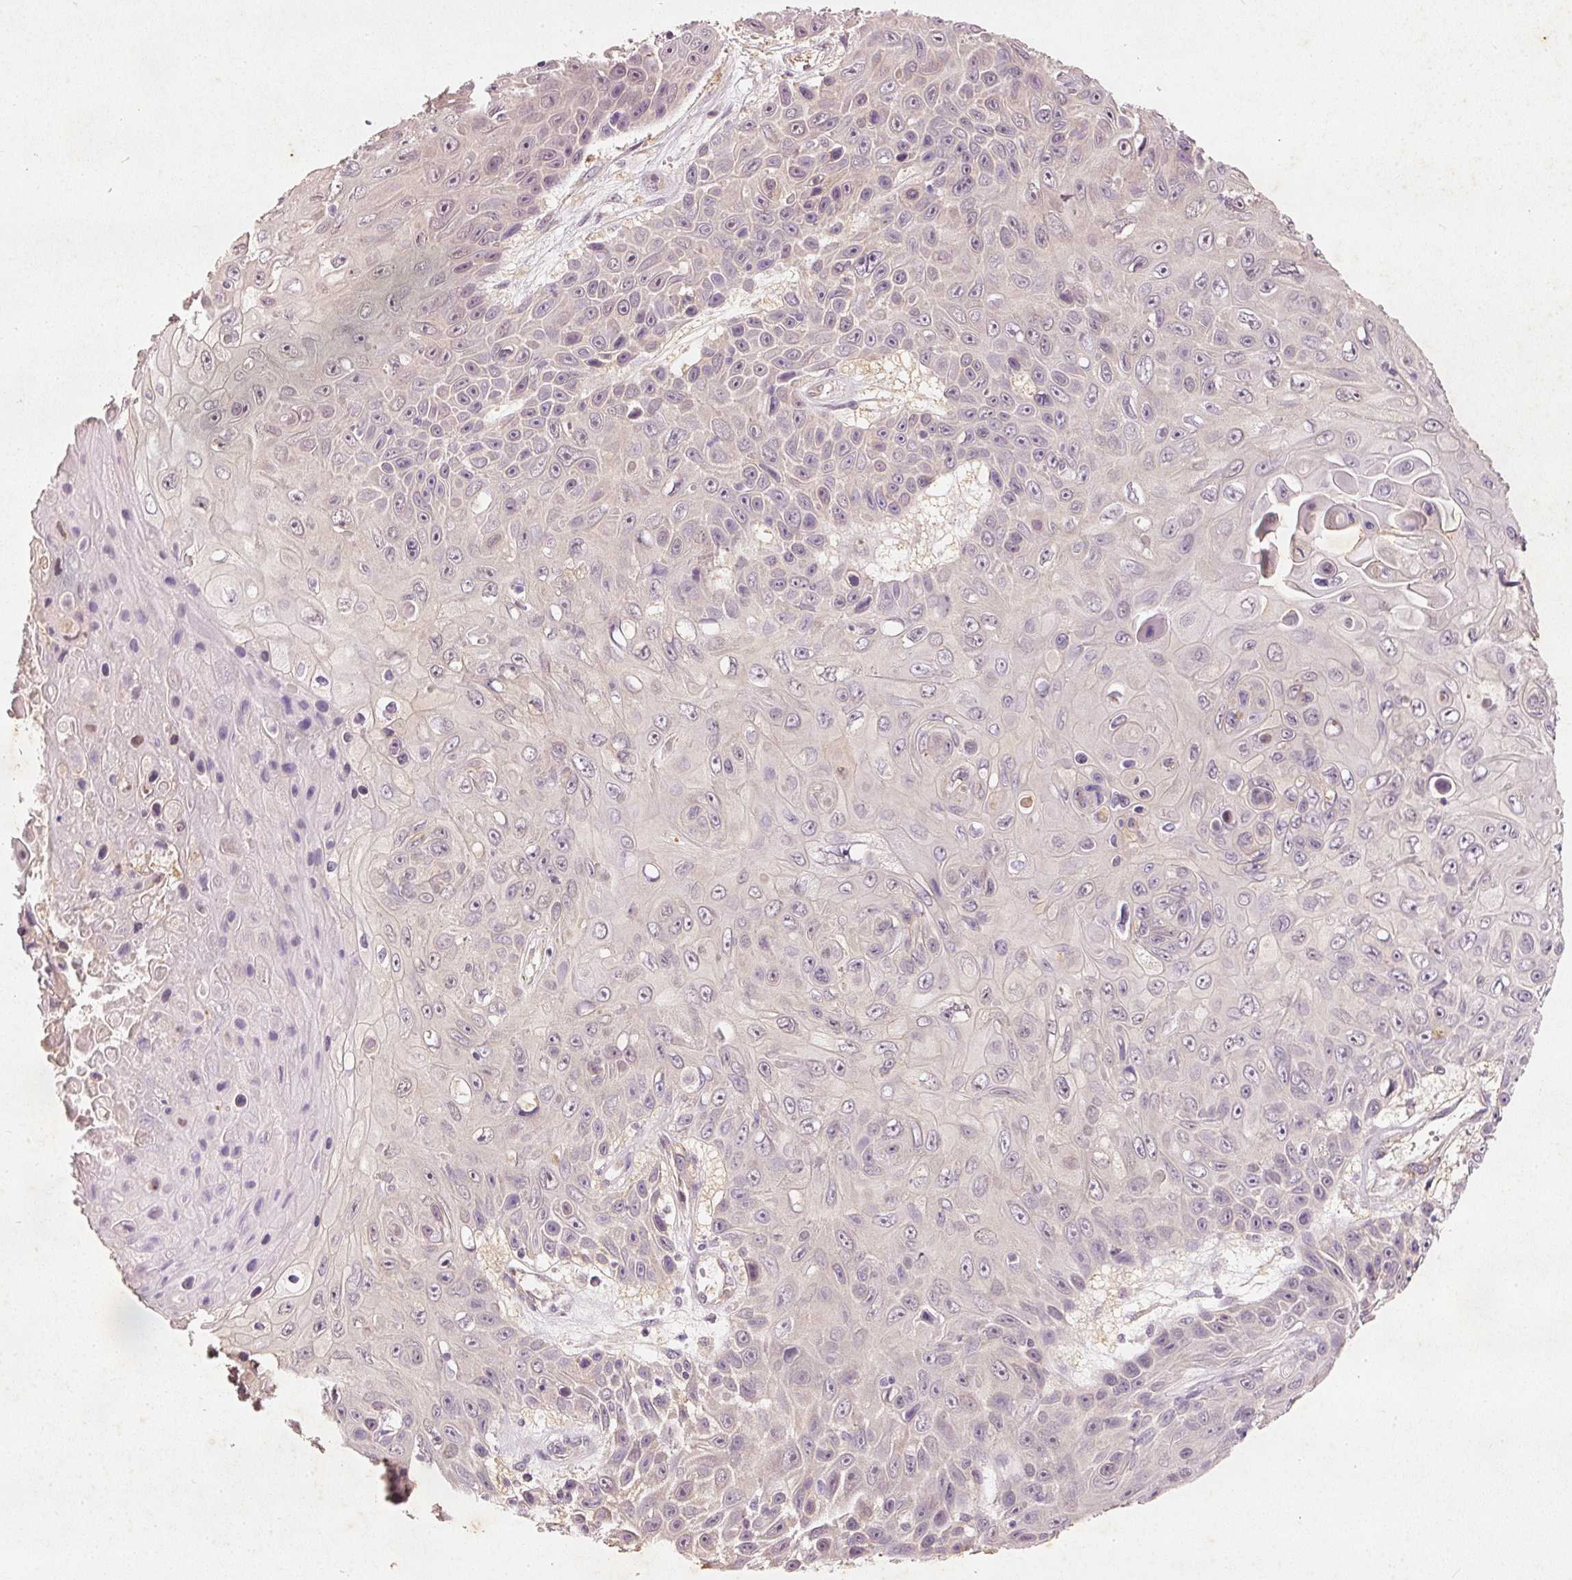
{"staining": {"intensity": "negative", "quantity": "none", "location": "none"}, "tissue": "skin cancer", "cell_type": "Tumor cells", "image_type": "cancer", "snomed": [{"axis": "morphology", "description": "Squamous cell carcinoma, NOS"}, {"axis": "topography", "description": "Skin"}], "caption": "Squamous cell carcinoma (skin) was stained to show a protein in brown. There is no significant expression in tumor cells.", "gene": "RGL2", "patient": {"sex": "male", "age": 82}}